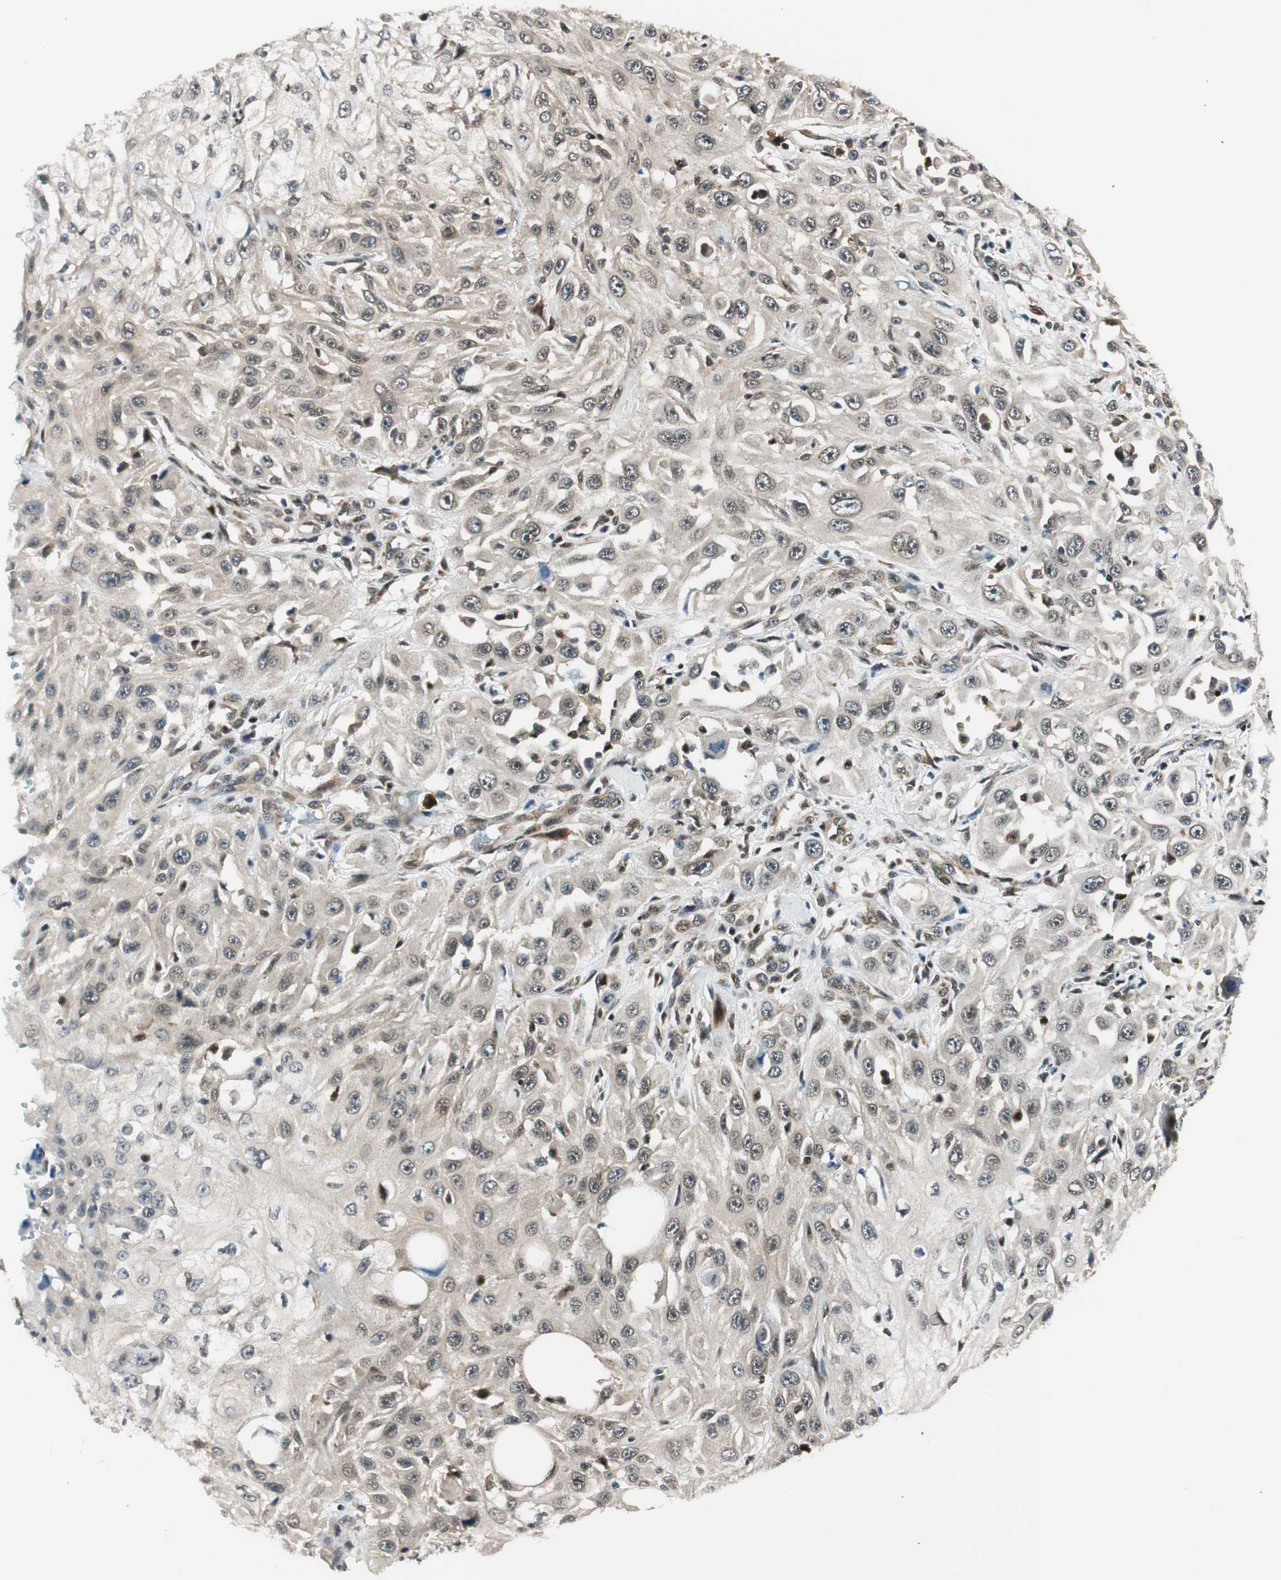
{"staining": {"intensity": "weak", "quantity": "25%-75%", "location": "cytoplasmic/membranous,nuclear"}, "tissue": "skin cancer", "cell_type": "Tumor cells", "image_type": "cancer", "snomed": [{"axis": "morphology", "description": "Squamous cell carcinoma, NOS"}, {"axis": "topography", "description": "Skin"}], "caption": "The immunohistochemical stain labels weak cytoplasmic/membranous and nuclear expression in tumor cells of skin cancer tissue.", "gene": "RING1", "patient": {"sex": "male", "age": 75}}